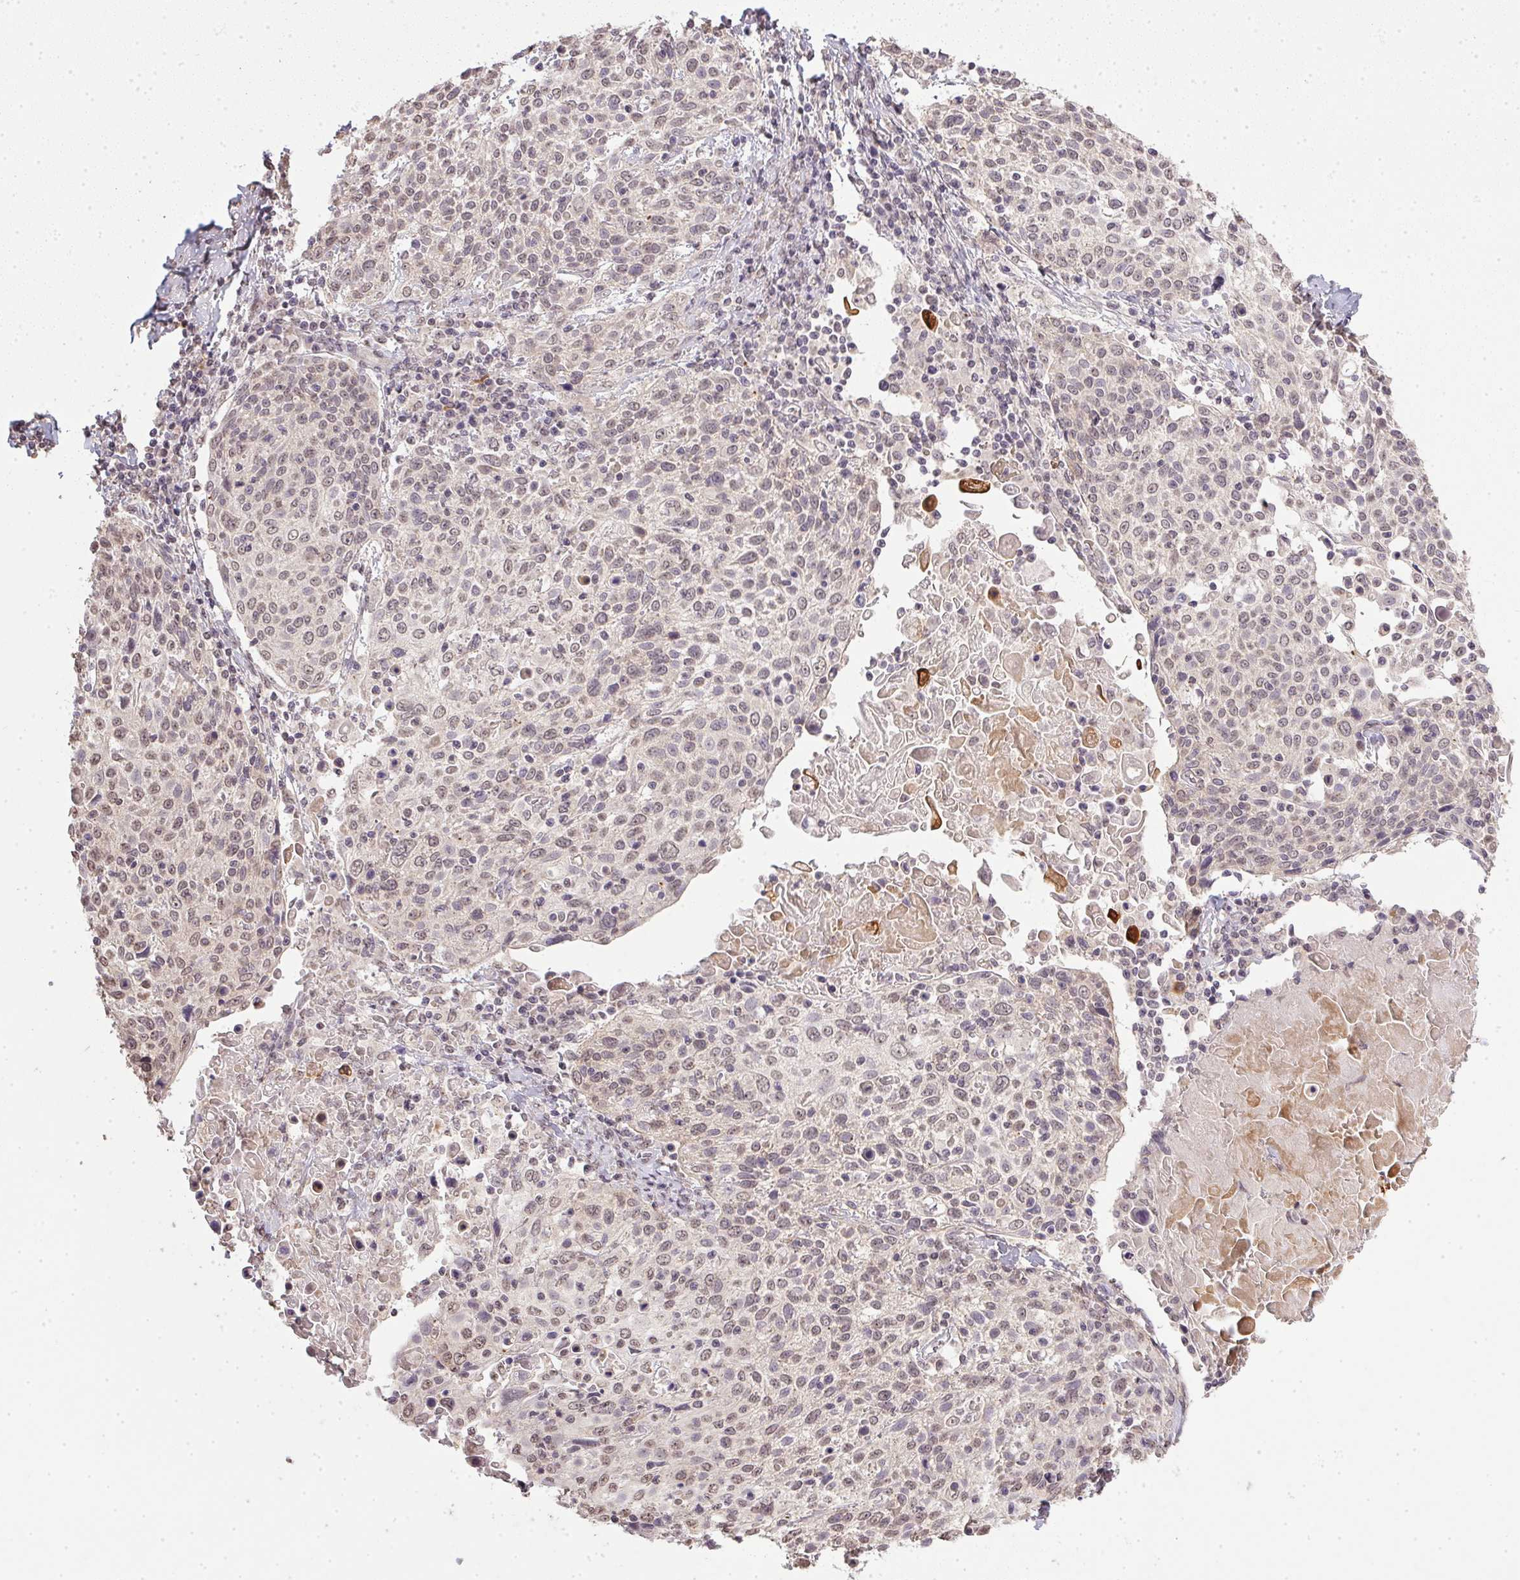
{"staining": {"intensity": "weak", "quantity": "25%-75%", "location": "nuclear"}, "tissue": "cervical cancer", "cell_type": "Tumor cells", "image_type": "cancer", "snomed": [{"axis": "morphology", "description": "Squamous cell carcinoma, NOS"}, {"axis": "topography", "description": "Cervix"}], "caption": "Cervical squamous cell carcinoma stained with IHC reveals weak nuclear positivity in approximately 25%-75% of tumor cells.", "gene": "PPP4R4", "patient": {"sex": "female", "age": 61}}